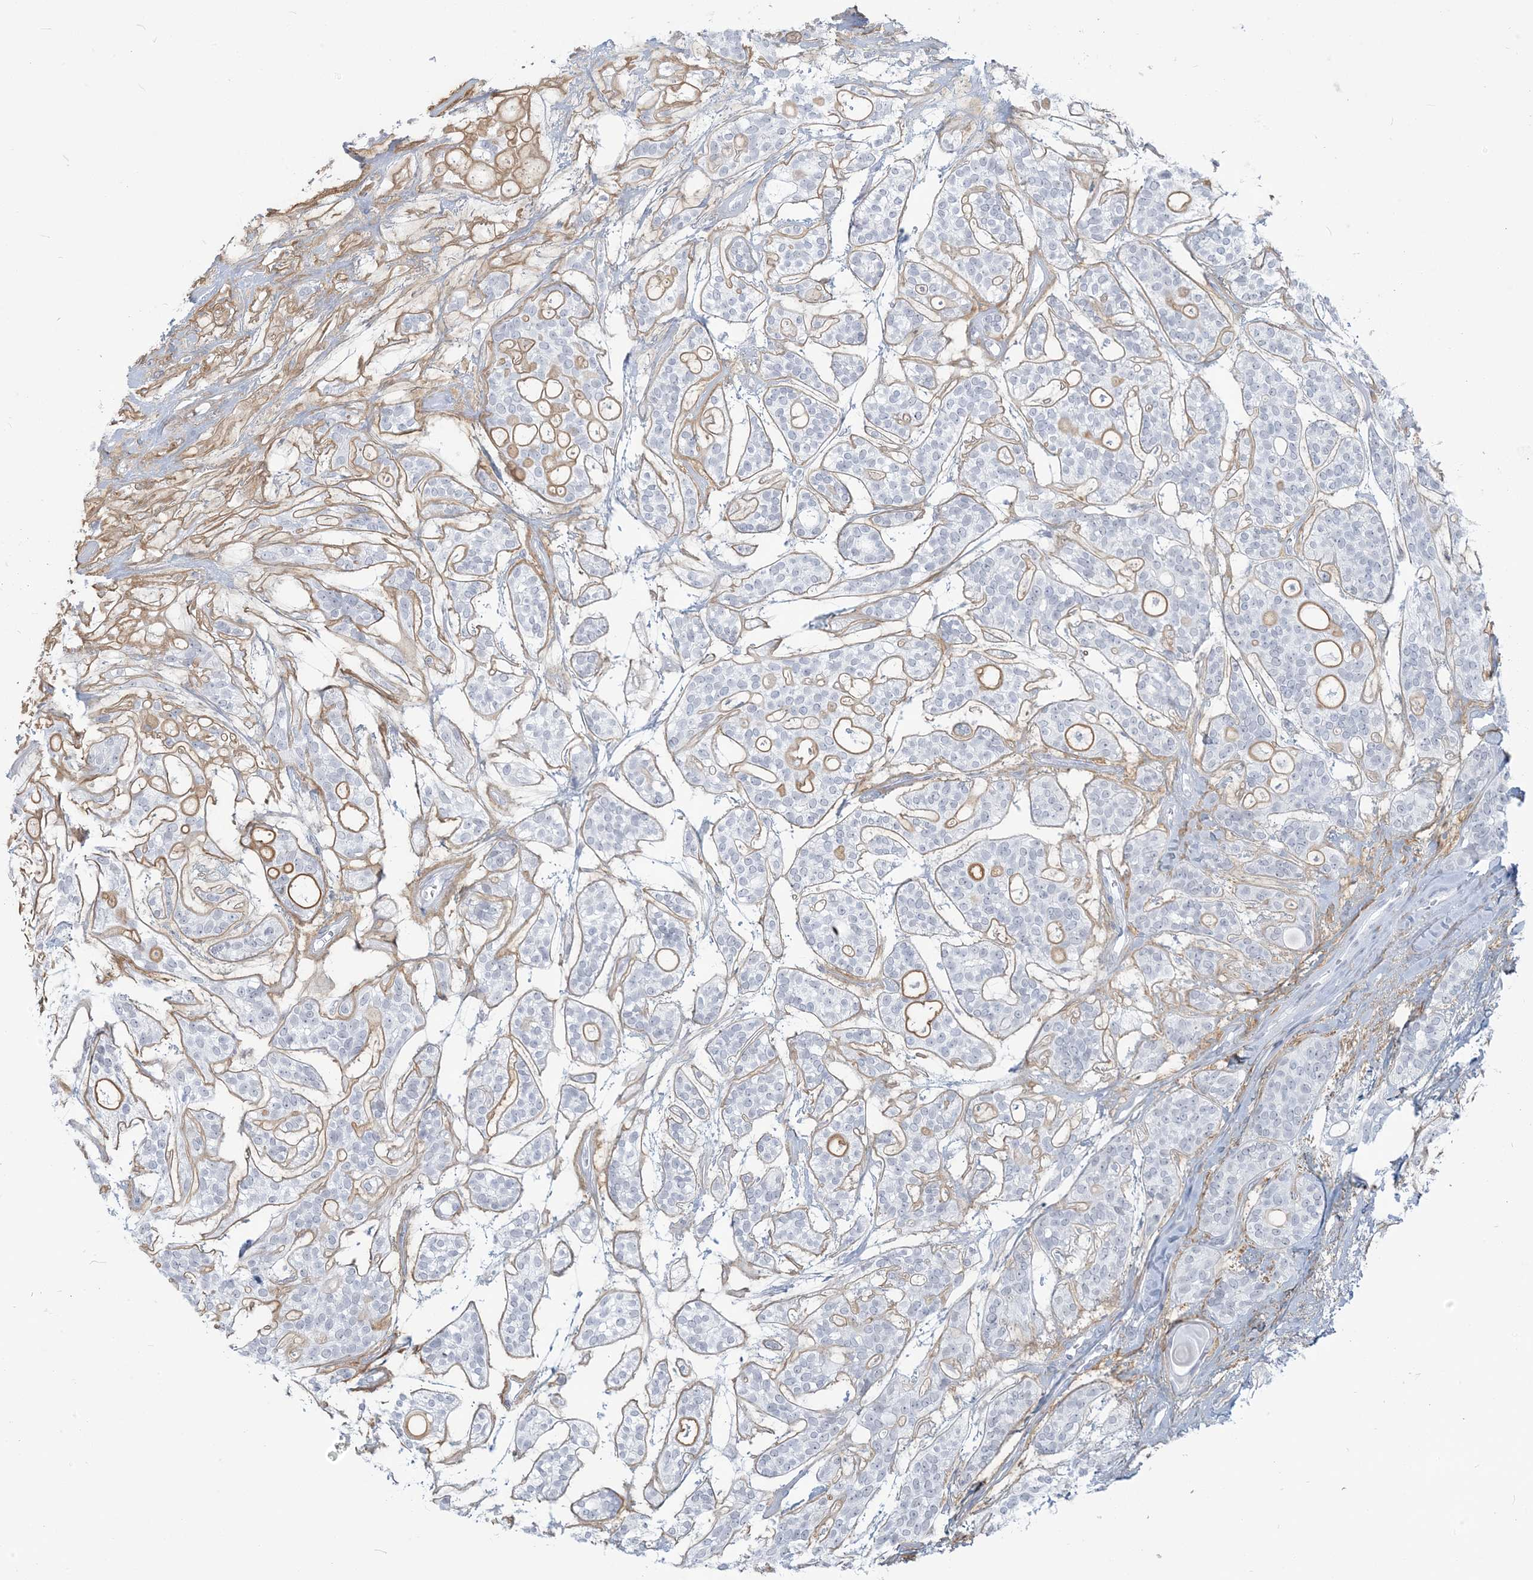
{"staining": {"intensity": "negative", "quantity": "none", "location": "none"}, "tissue": "head and neck cancer", "cell_type": "Tumor cells", "image_type": "cancer", "snomed": [{"axis": "morphology", "description": "Adenocarcinoma, NOS"}, {"axis": "topography", "description": "Head-Neck"}], "caption": "A histopathology image of head and neck cancer (adenocarcinoma) stained for a protein exhibits no brown staining in tumor cells.", "gene": "SCML1", "patient": {"sex": "male", "age": 66}}